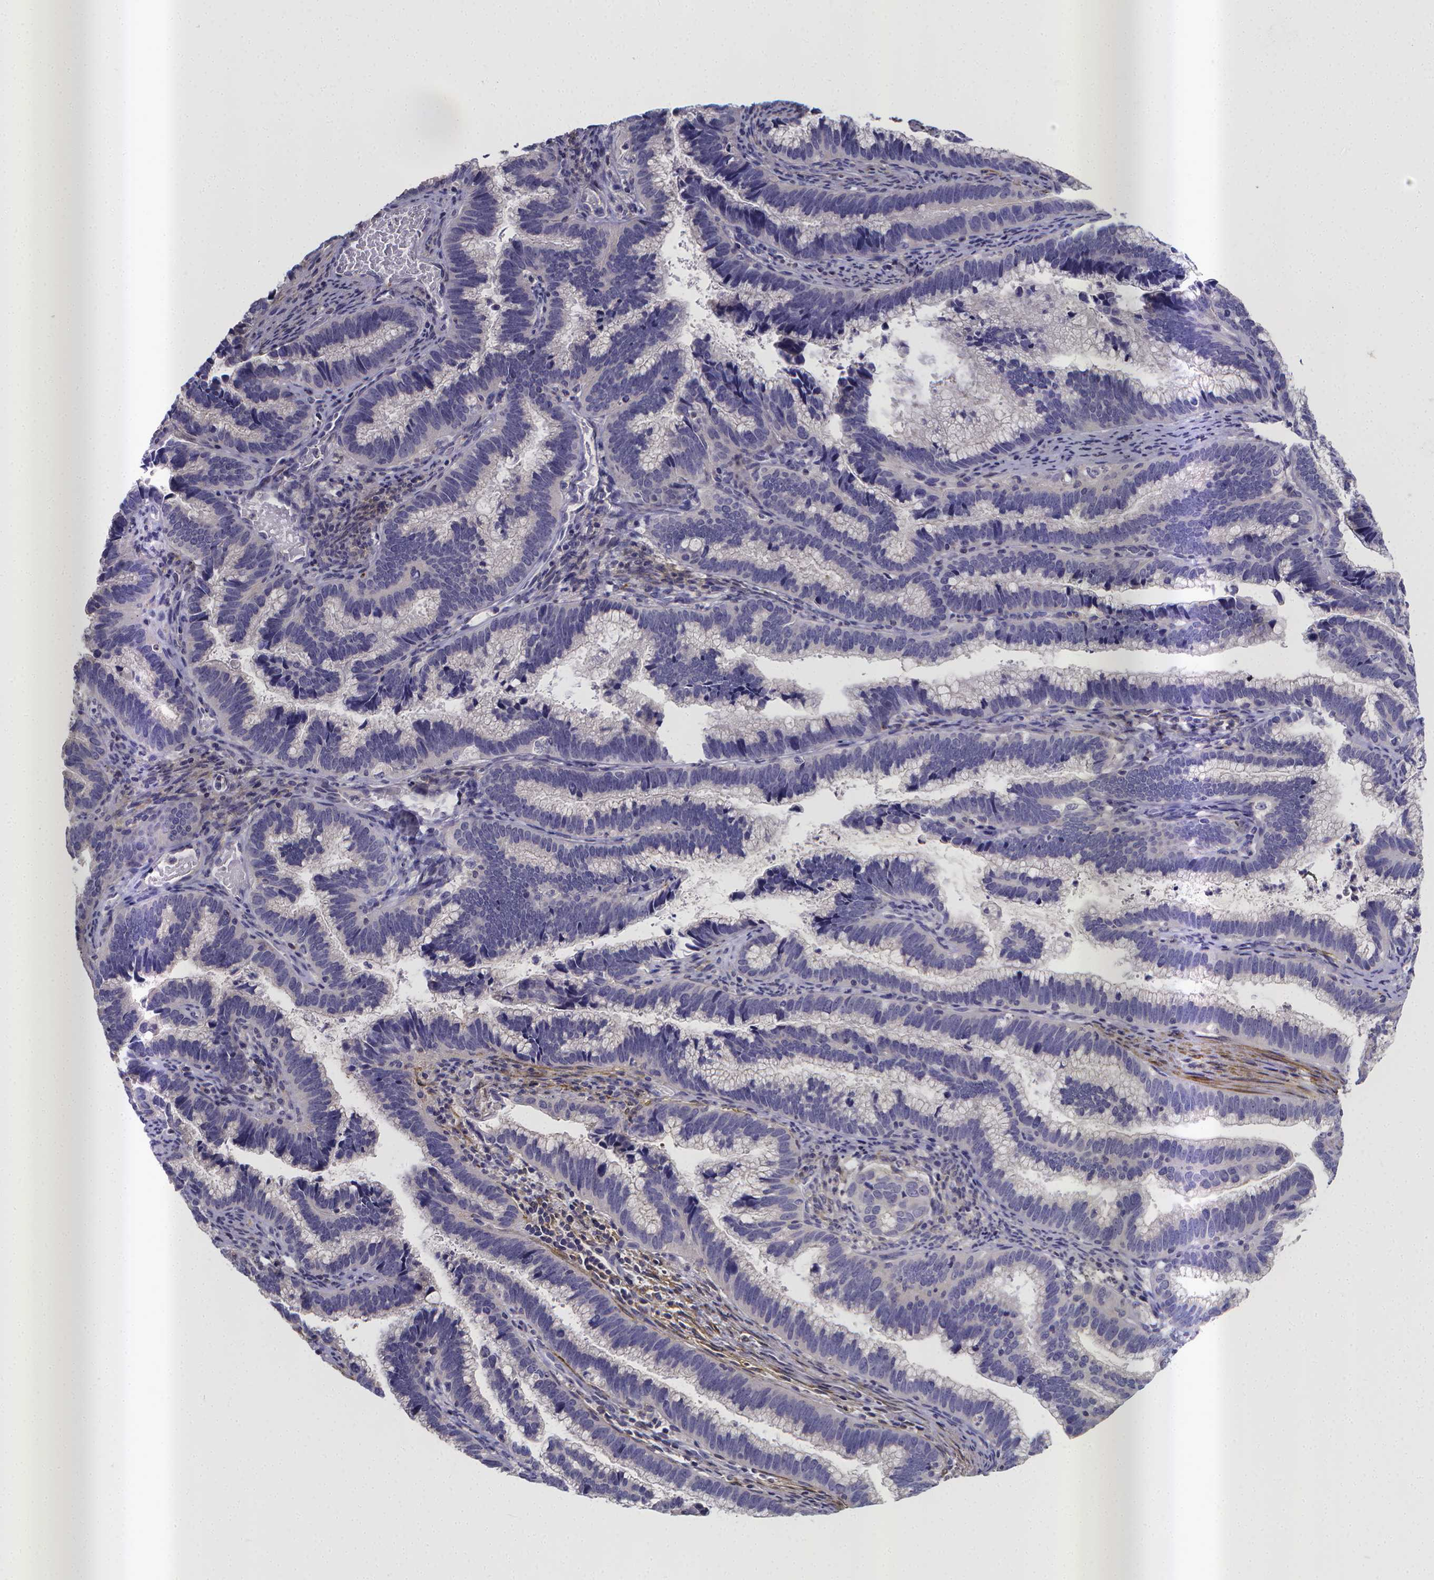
{"staining": {"intensity": "negative", "quantity": "none", "location": "none"}, "tissue": "cervical cancer", "cell_type": "Tumor cells", "image_type": "cancer", "snomed": [{"axis": "morphology", "description": "Adenocarcinoma, NOS"}, {"axis": "topography", "description": "Cervix"}], "caption": "Cervical cancer (adenocarcinoma) was stained to show a protein in brown. There is no significant expression in tumor cells.", "gene": "RERG", "patient": {"sex": "female", "age": 61}}